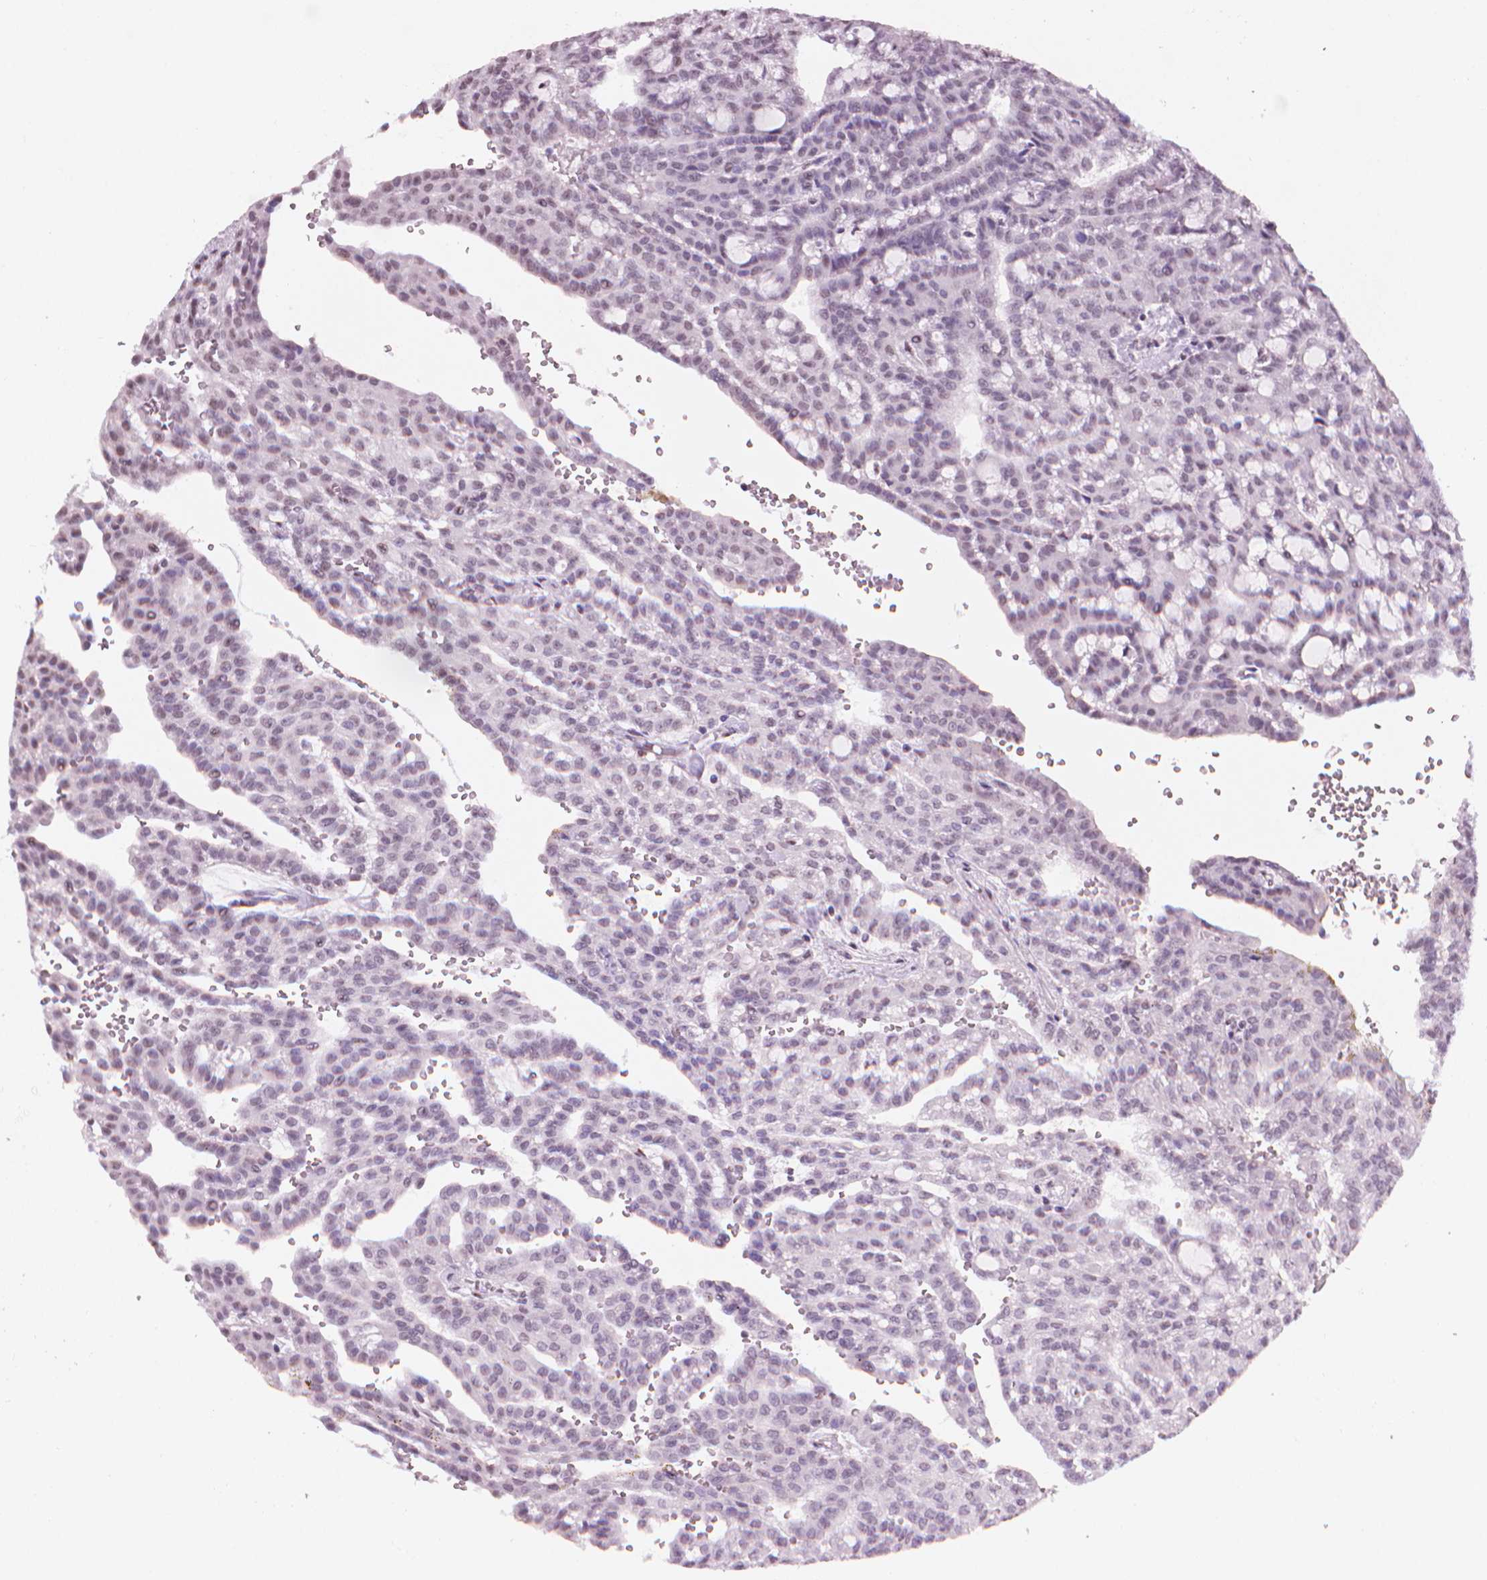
{"staining": {"intensity": "negative", "quantity": "none", "location": "none"}, "tissue": "renal cancer", "cell_type": "Tumor cells", "image_type": "cancer", "snomed": [{"axis": "morphology", "description": "Adenocarcinoma, NOS"}, {"axis": "topography", "description": "Kidney"}], "caption": "IHC histopathology image of renal adenocarcinoma stained for a protein (brown), which reveals no staining in tumor cells.", "gene": "PIAS2", "patient": {"sex": "male", "age": 63}}